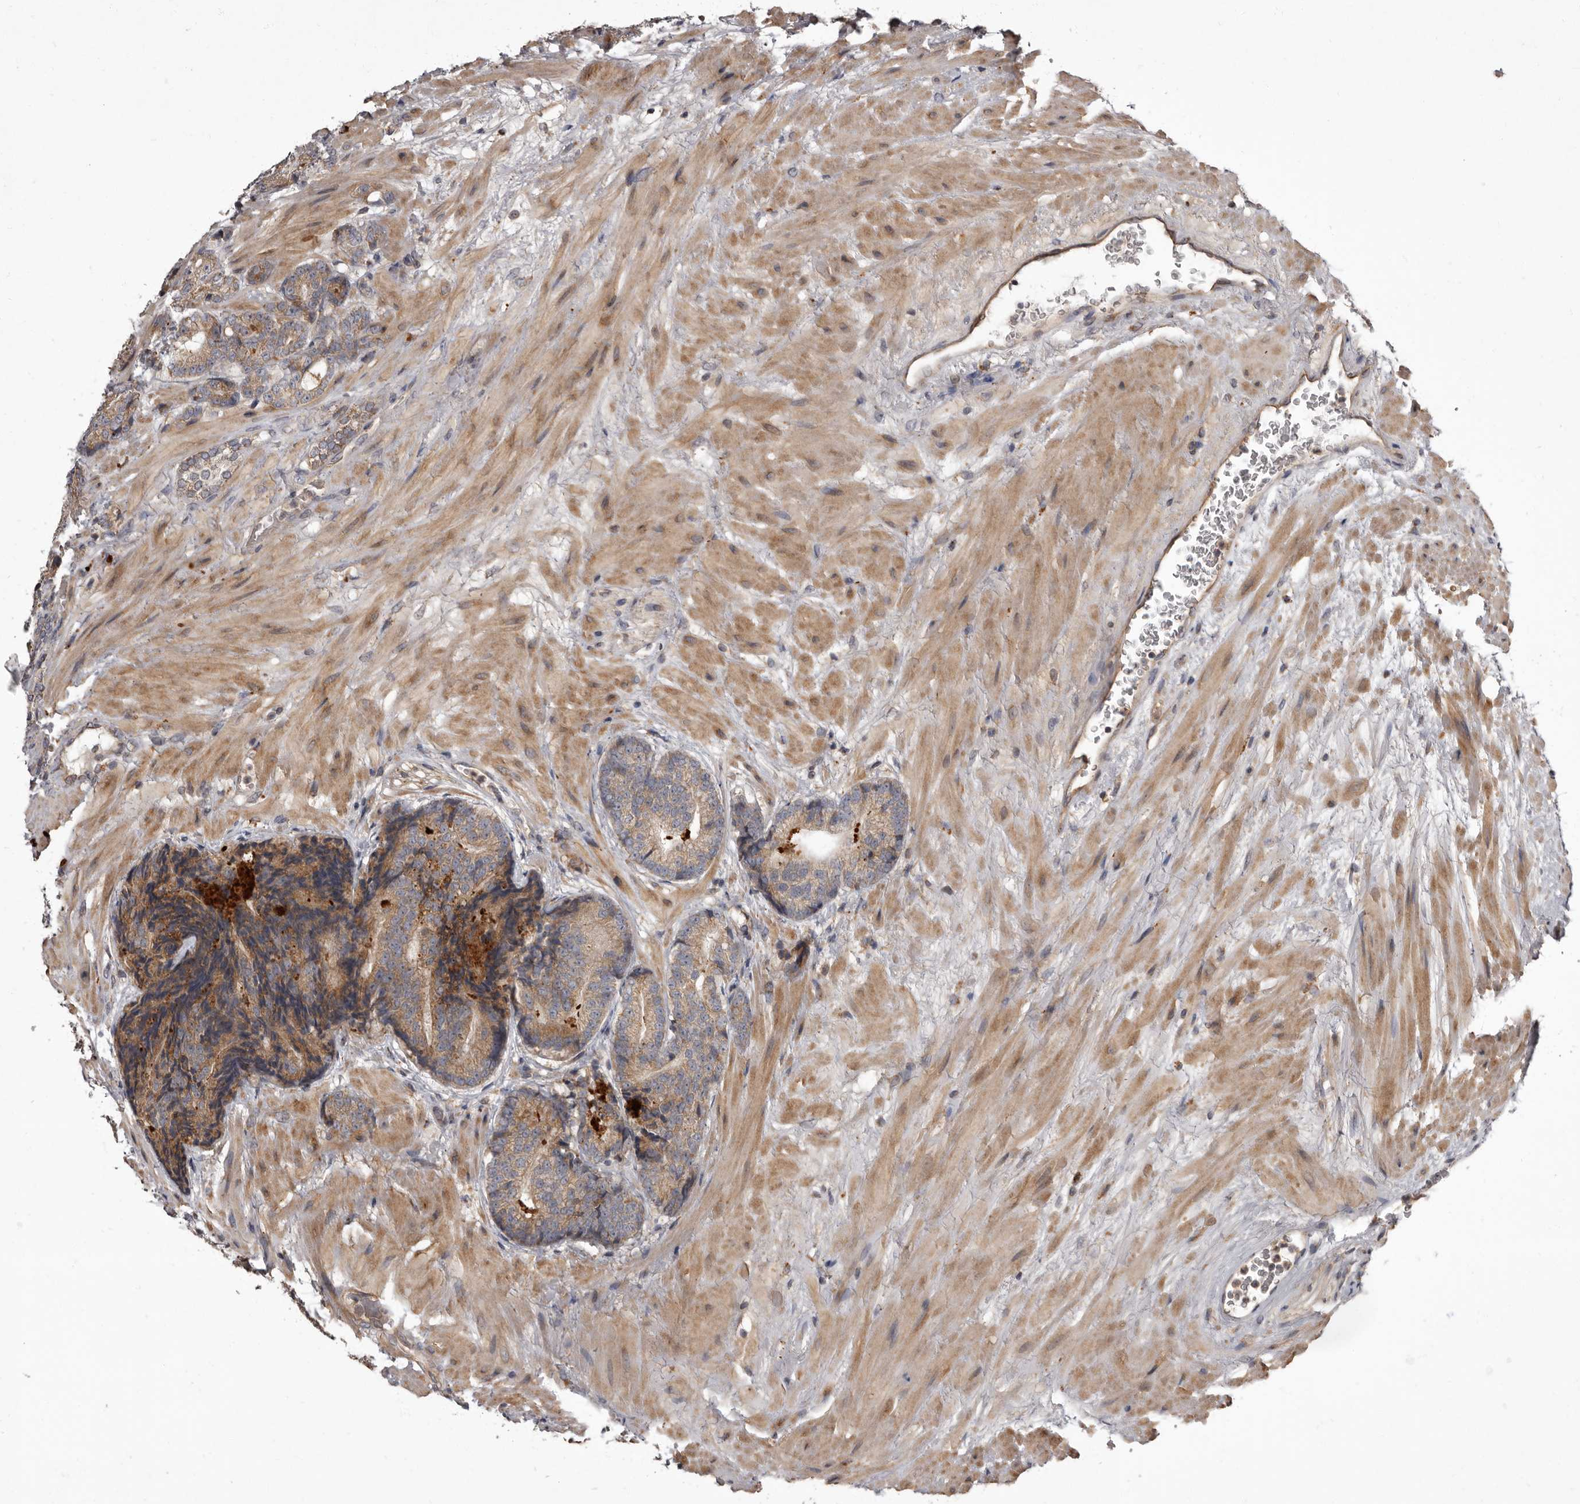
{"staining": {"intensity": "weak", "quantity": ">75%", "location": "cytoplasmic/membranous"}, "tissue": "prostate cancer", "cell_type": "Tumor cells", "image_type": "cancer", "snomed": [{"axis": "morphology", "description": "Adenocarcinoma, High grade"}, {"axis": "topography", "description": "Prostate"}], "caption": "Brown immunohistochemical staining in human prostate high-grade adenocarcinoma reveals weak cytoplasmic/membranous staining in approximately >75% of tumor cells.", "gene": "ADCY2", "patient": {"sex": "male", "age": 61}}